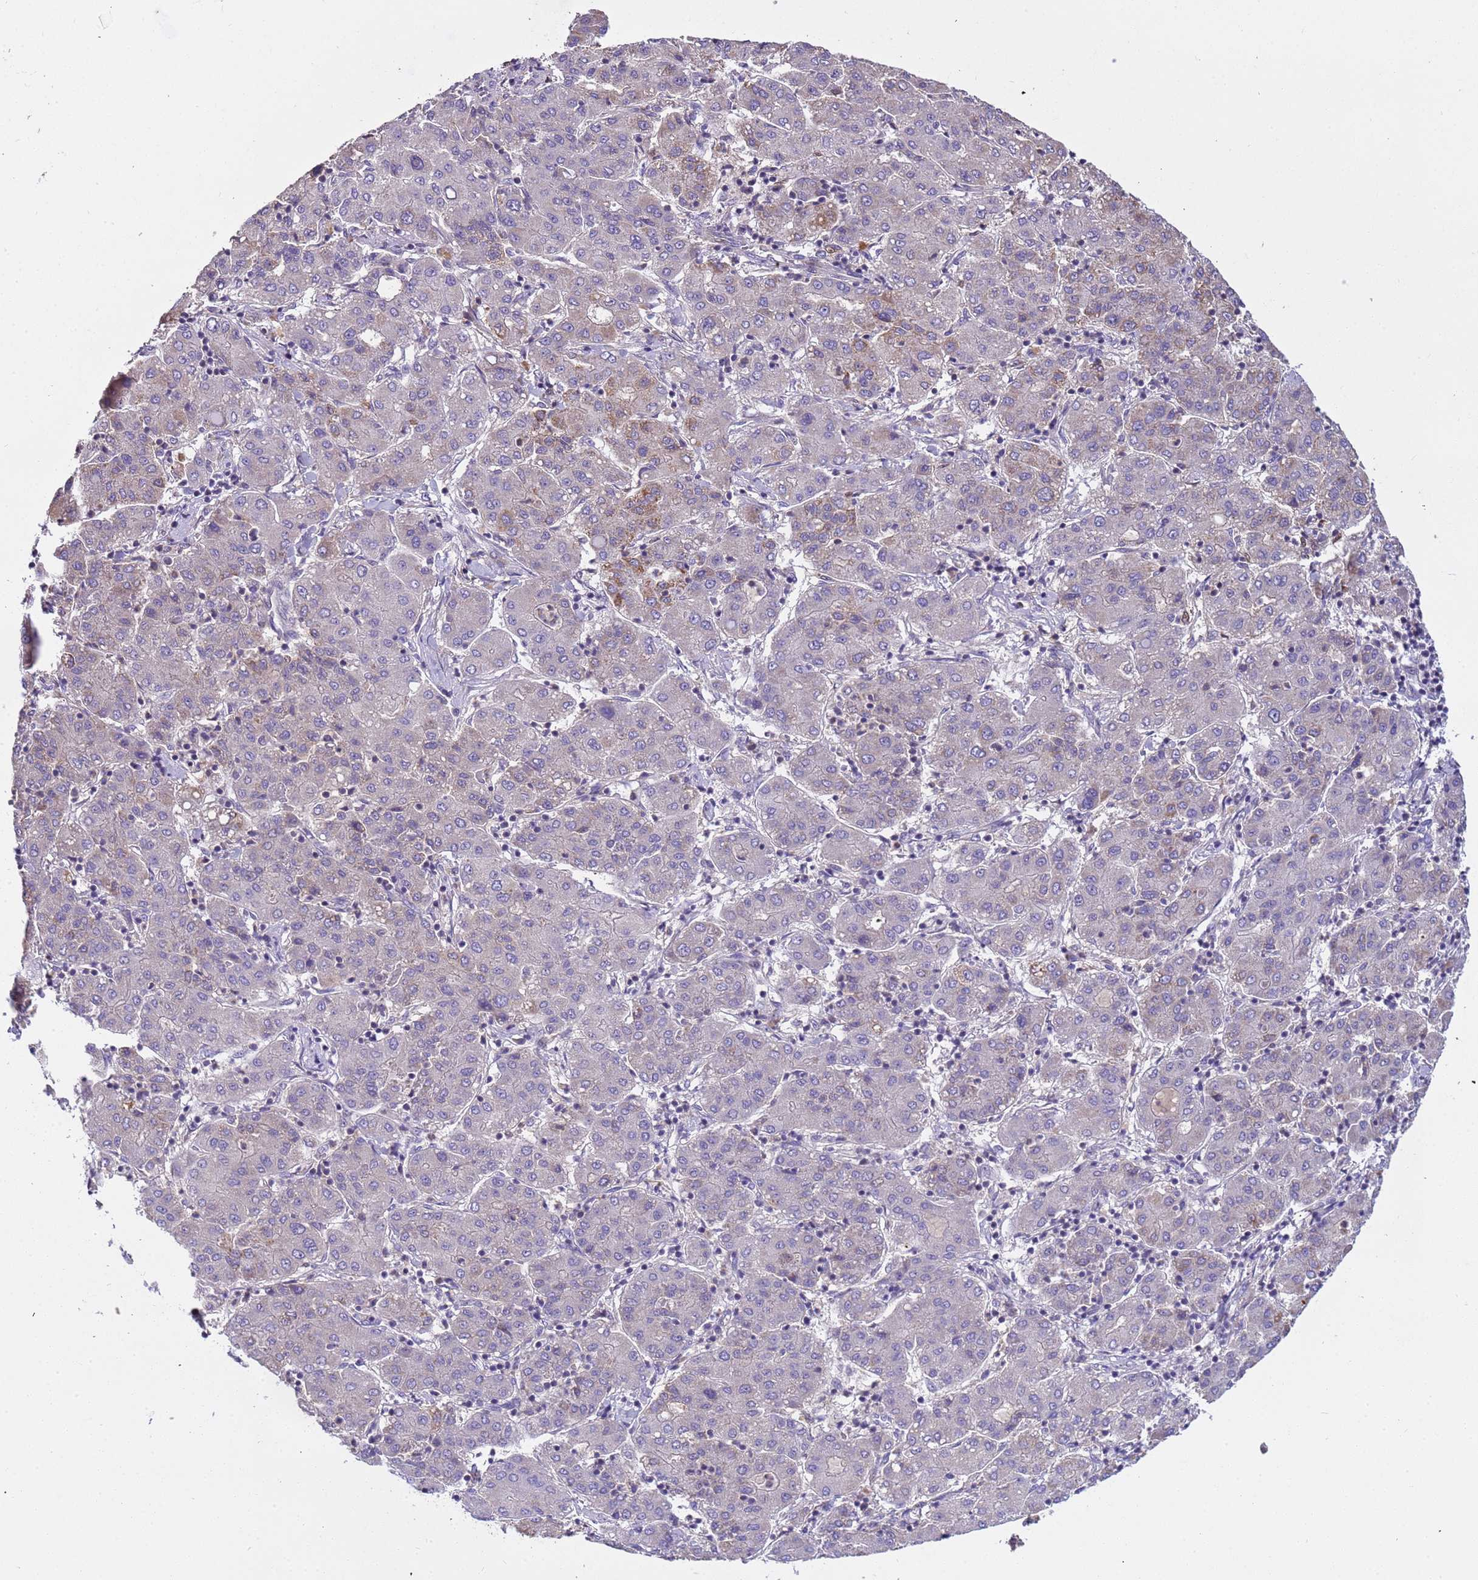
{"staining": {"intensity": "weak", "quantity": "<25%", "location": "cytoplasmic/membranous"}, "tissue": "liver cancer", "cell_type": "Tumor cells", "image_type": "cancer", "snomed": [{"axis": "morphology", "description": "Carcinoma, Hepatocellular, NOS"}, {"axis": "topography", "description": "Liver"}], "caption": "This is an immunohistochemistry (IHC) micrograph of human liver cancer (hepatocellular carcinoma). There is no positivity in tumor cells.", "gene": "PLCXD3", "patient": {"sex": "male", "age": 65}}